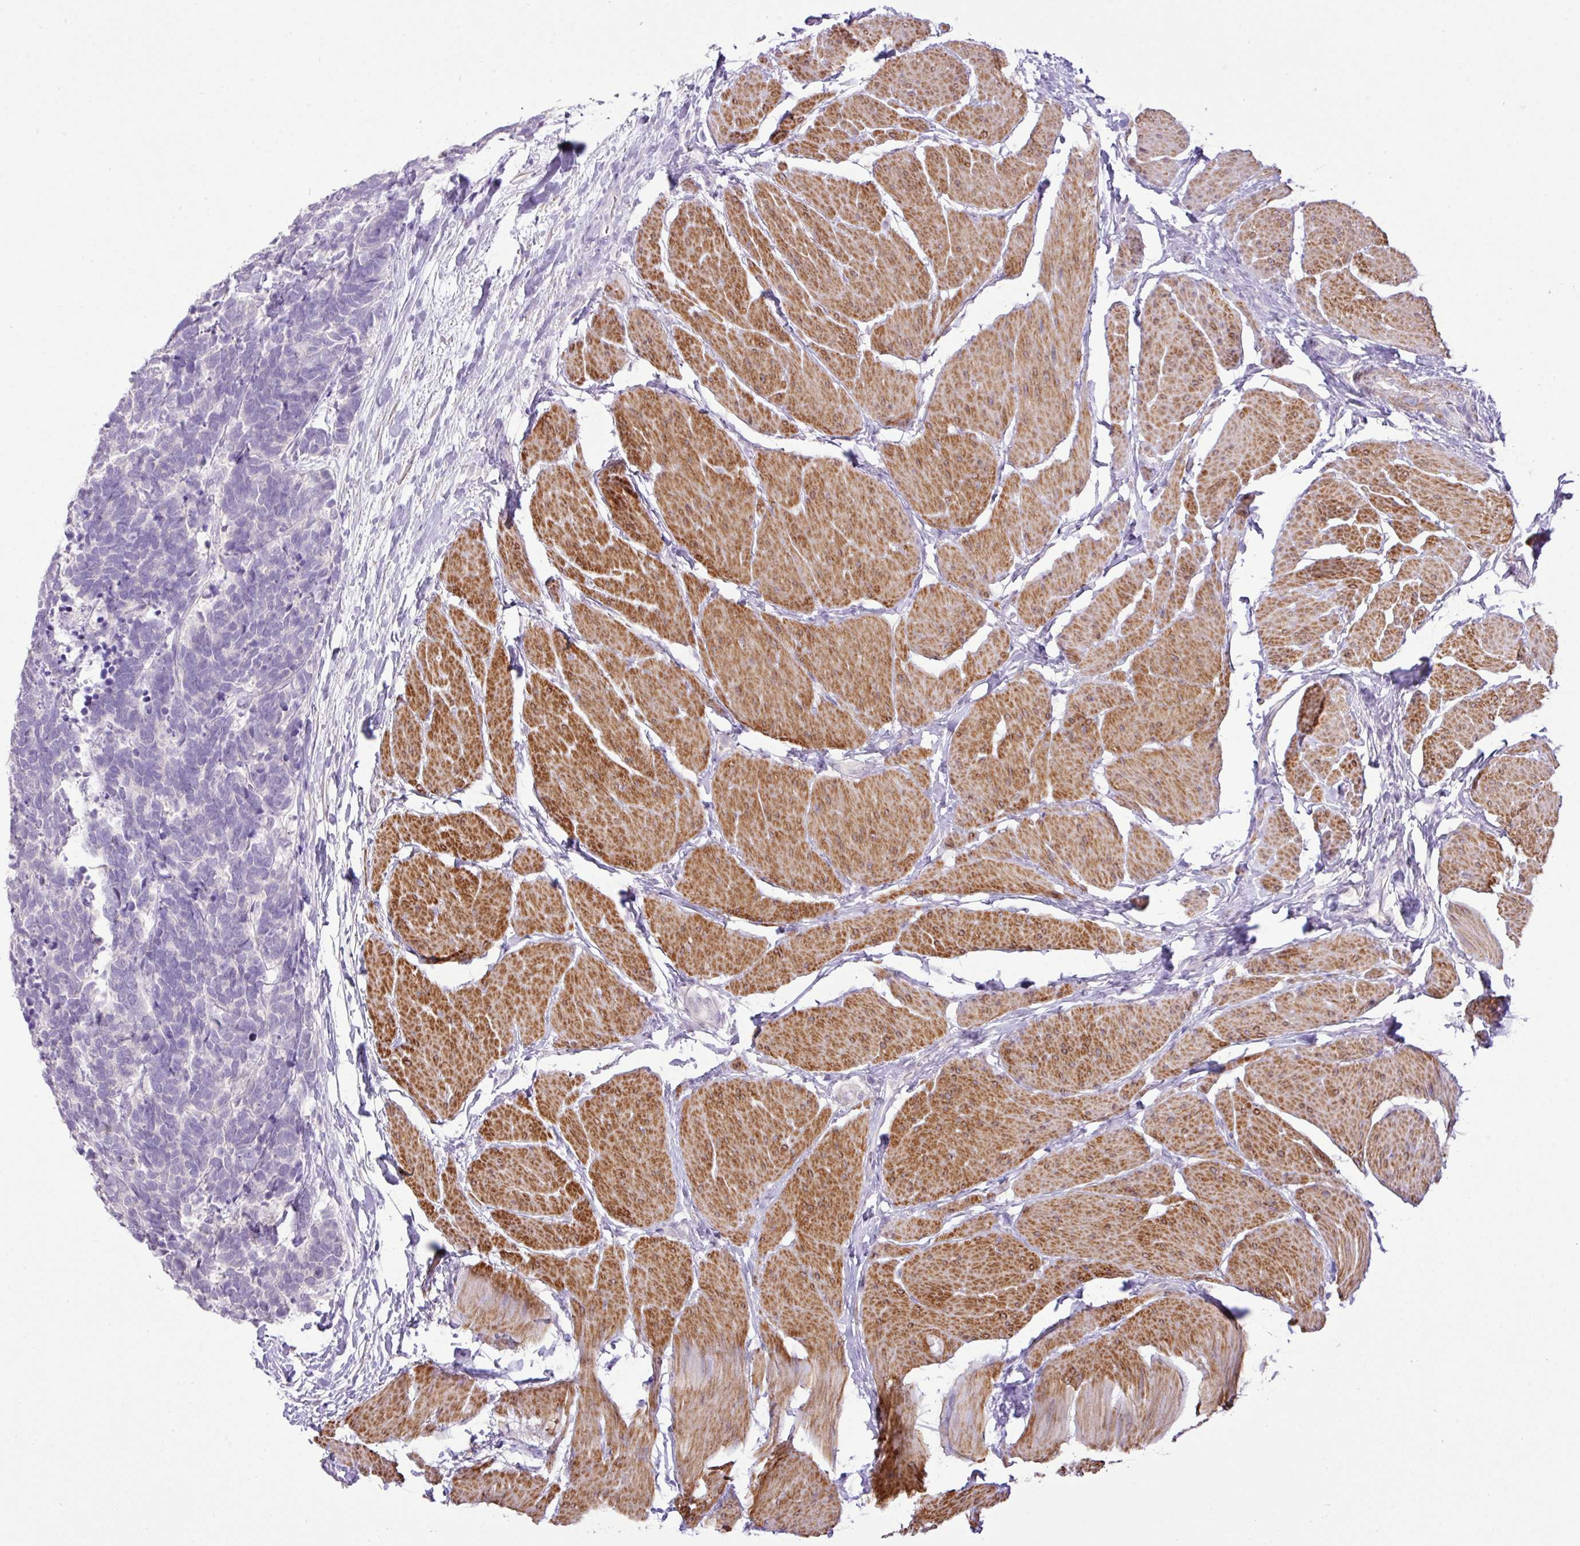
{"staining": {"intensity": "negative", "quantity": "none", "location": "none"}, "tissue": "carcinoid", "cell_type": "Tumor cells", "image_type": "cancer", "snomed": [{"axis": "morphology", "description": "Carcinoma, NOS"}, {"axis": "morphology", "description": "Carcinoid, malignant, NOS"}, {"axis": "topography", "description": "Urinary bladder"}], "caption": "Human carcinoid stained for a protein using IHC demonstrates no staining in tumor cells.", "gene": "DIP2A", "patient": {"sex": "male", "age": 57}}